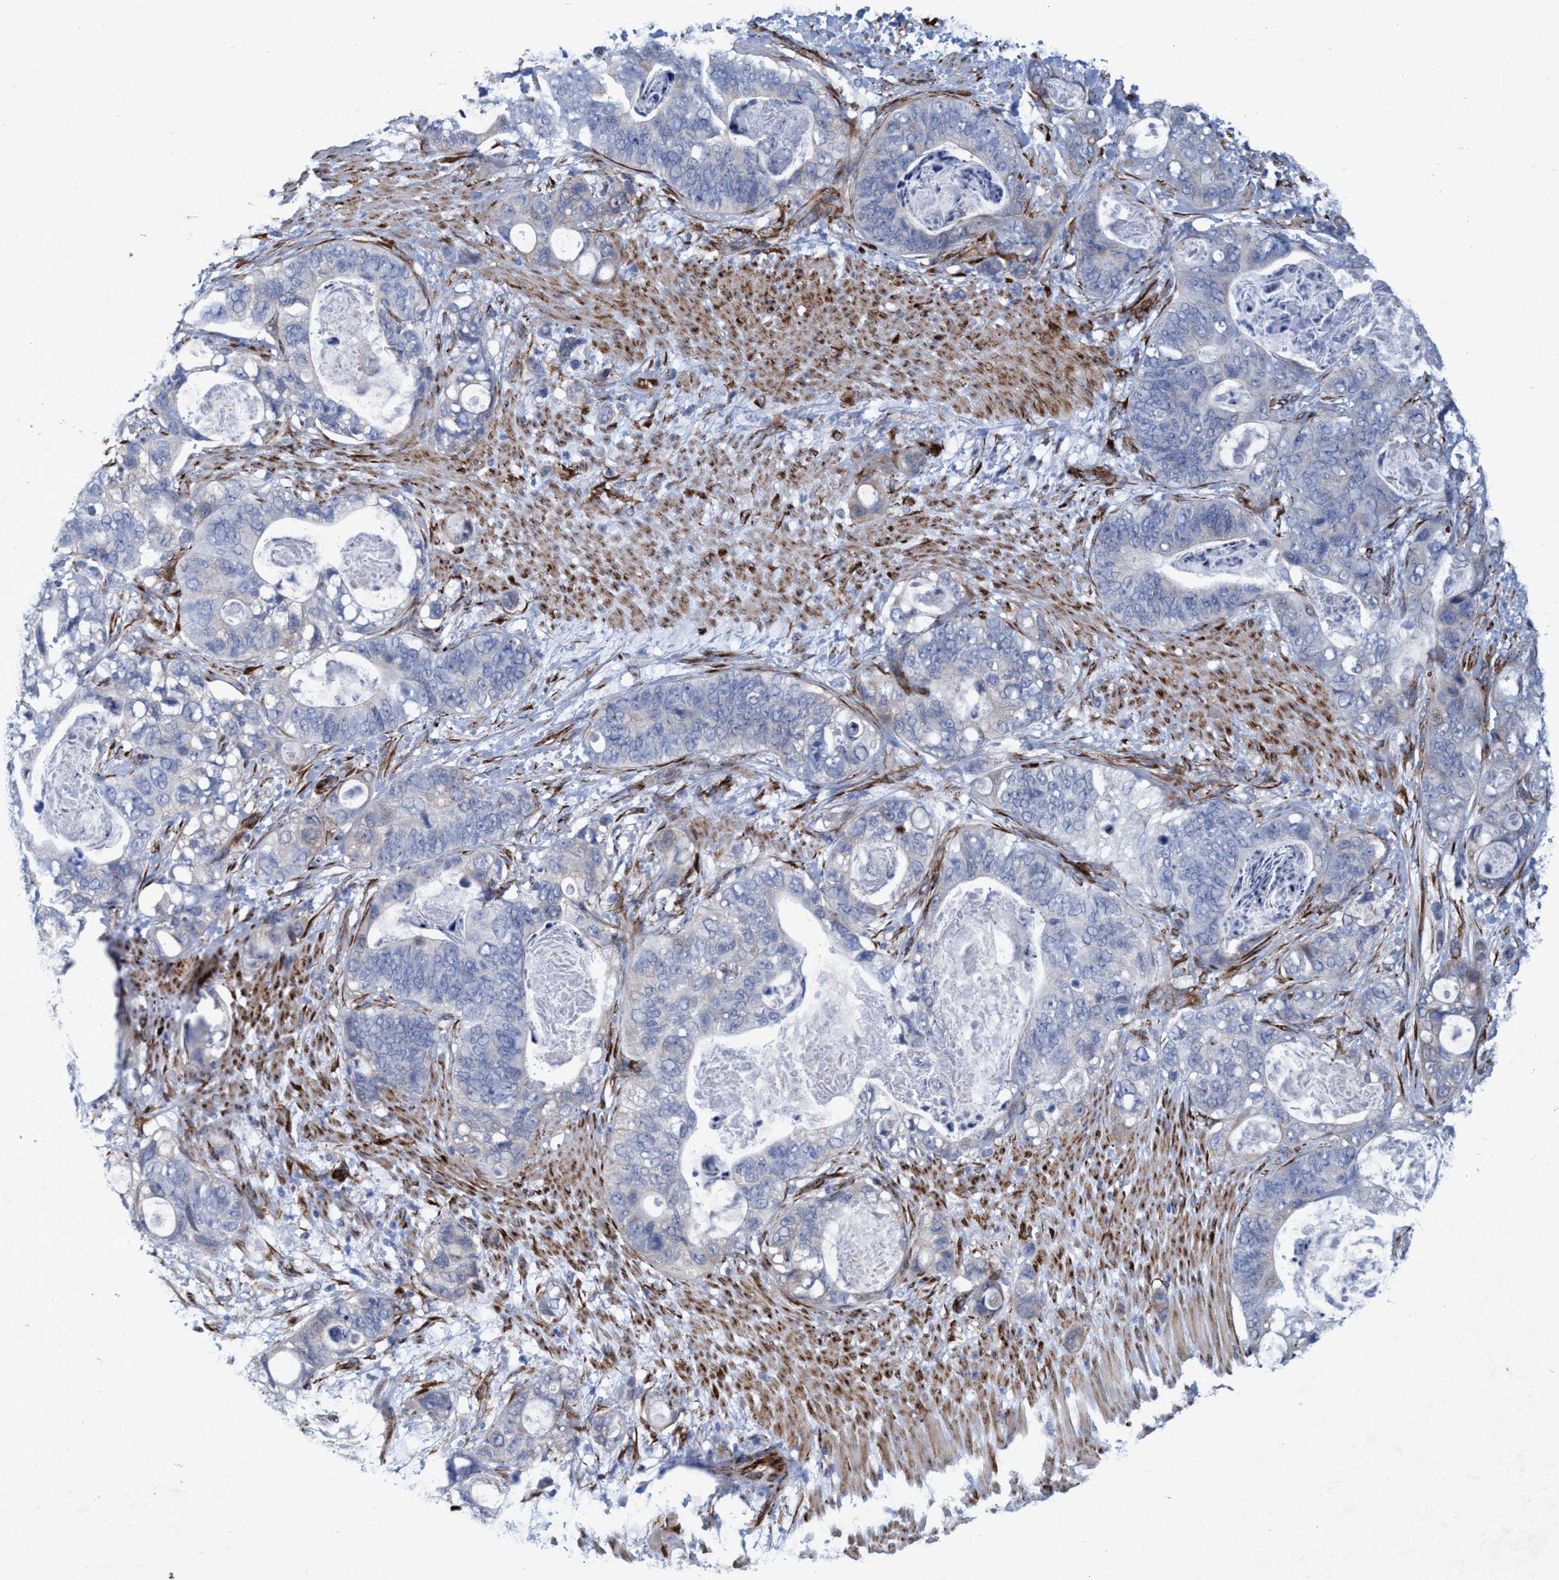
{"staining": {"intensity": "negative", "quantity": "none", "location": "none"}, "tissue": "stomach cancer", "cell_type": "Tumor cells", "image_type": "cancer", "snomed": [{"axis": "morphology", "description": "Normal tissue, NOS"}, {"axis": "morphology", "description": "Adenocarcinoma, NOS"}, {"axis": "topography", "description": "Stomach"}], "caption": "Photomicrograph shows no significant protein staining in tumor cells of stomach adenocarcinoma. (Stains: DAB IHC with hematoxylin counter stain, Microscopy: brightfield microscopy at high magnification).", "gene": "SLC43A2", "patient": {"sex": "female", "age": 89}}